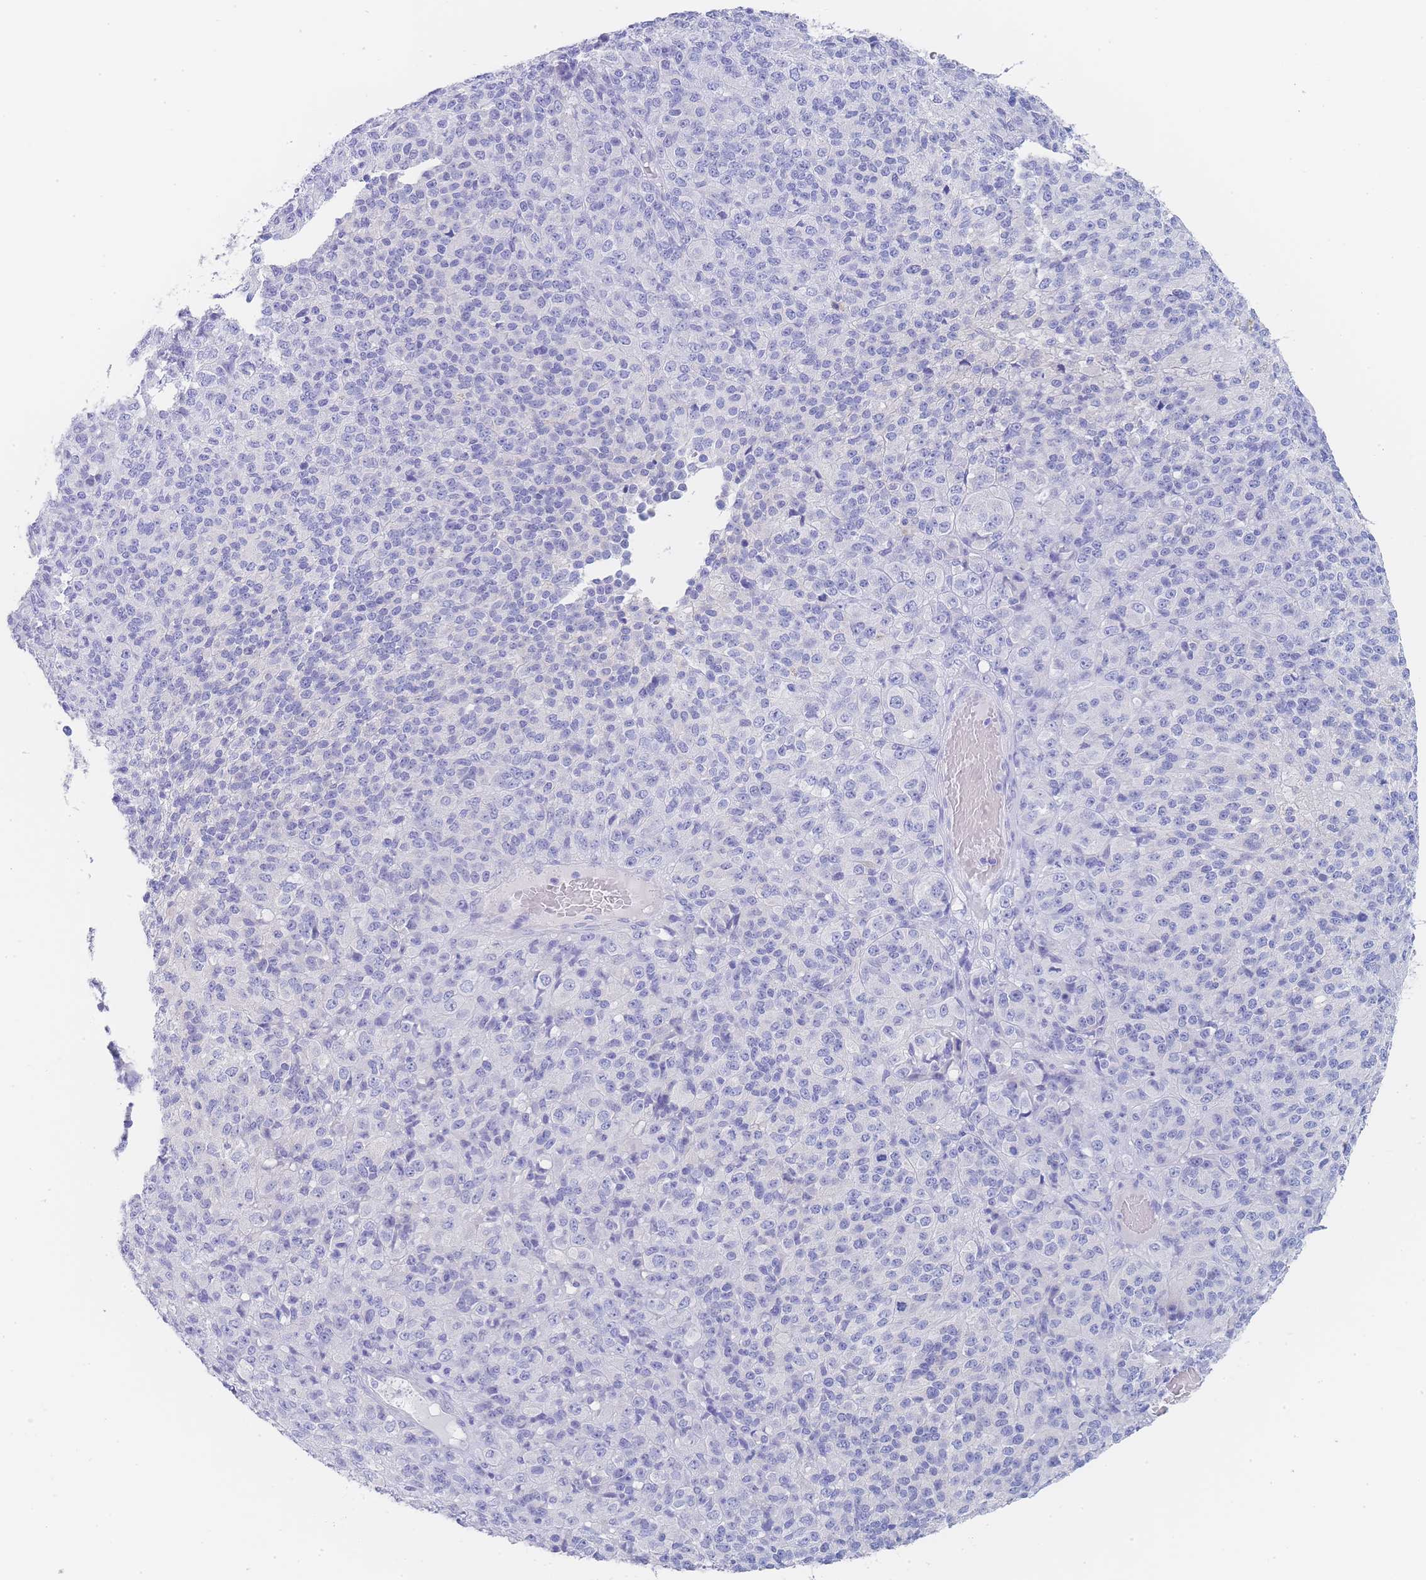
{"staining": {"intensity": "negative", "quantity": "none", "location": "none"}, "tissue": "melanoma", "cell_type": "Tumor cells", "image_type": "cancer", "snomed": [{"axis": "morphology", "description": "Malignant melanoma, Metastatic site"}, {"axis": "topography", "description": "Brain"}], "caption": "Immunohistochemical staining of malignant melanoma (metastatic site) shows no significant expression in tumor cells.", "gene": "LZTFL1", "patient": {"sex": "female", "age": 56}}